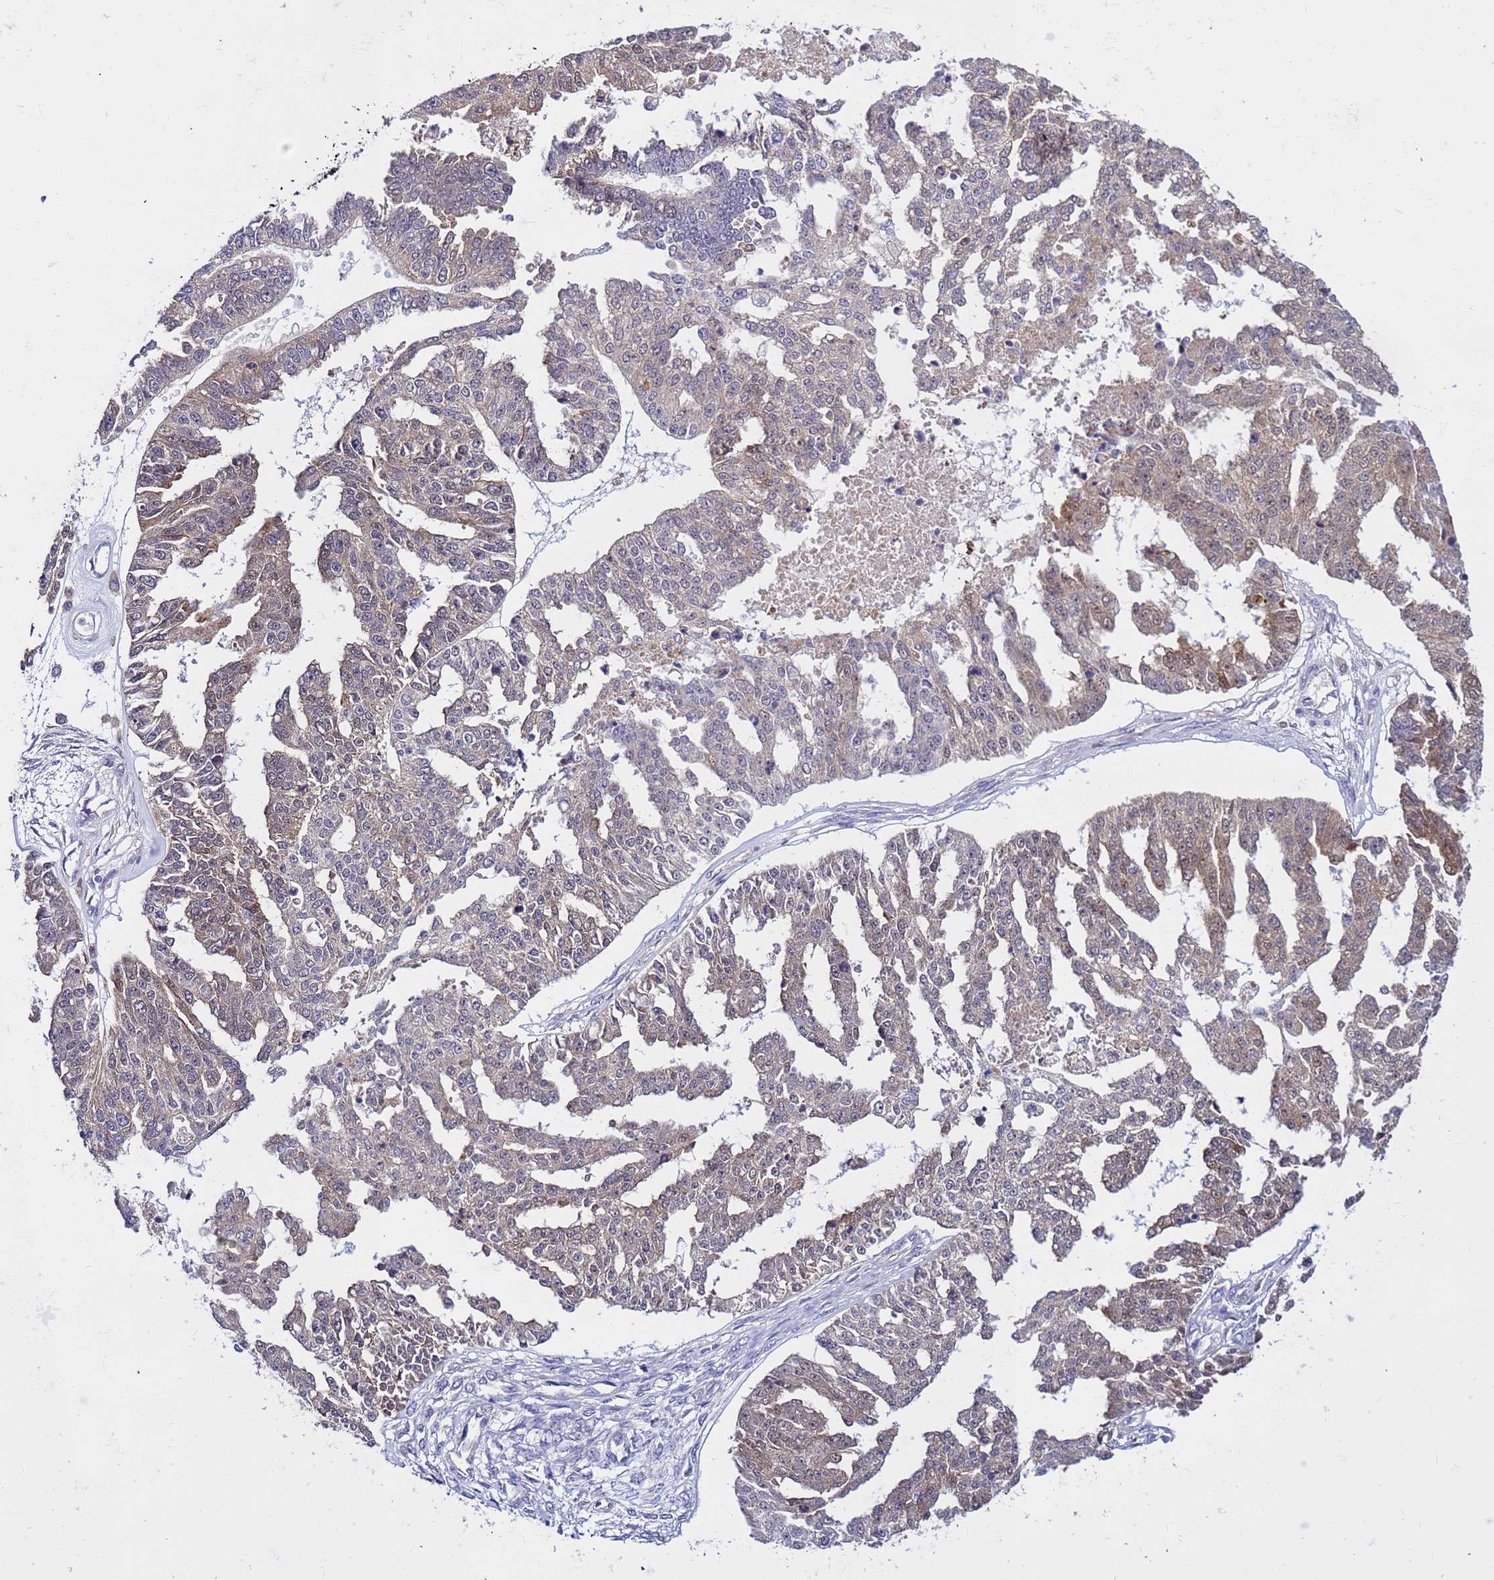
{"staining": {"intensity": "weak", "quantity": "25%-75%", "location": "cytoplasmic/membranous"}, "tissue": "ovarian cancer", "cell_type": "Tumor cells", "image_type": "cancer", "snomed": [{"axis": "morphology", "description": "Cystadenocarcinoma, serous, NOS"}, {"axis": "topography", "description": "Ovary"}], "caption": "This photomicrograph displays ovarian serous cystadenocarcinoma stained with IHC to label a protein in brown. The cytoplasmic/membranous of tumor cells show weak positivity for the protein. Nuclei are counter-stained blue.", "gene": "GET3", "patient": {"sex": "female", "age": 58}}